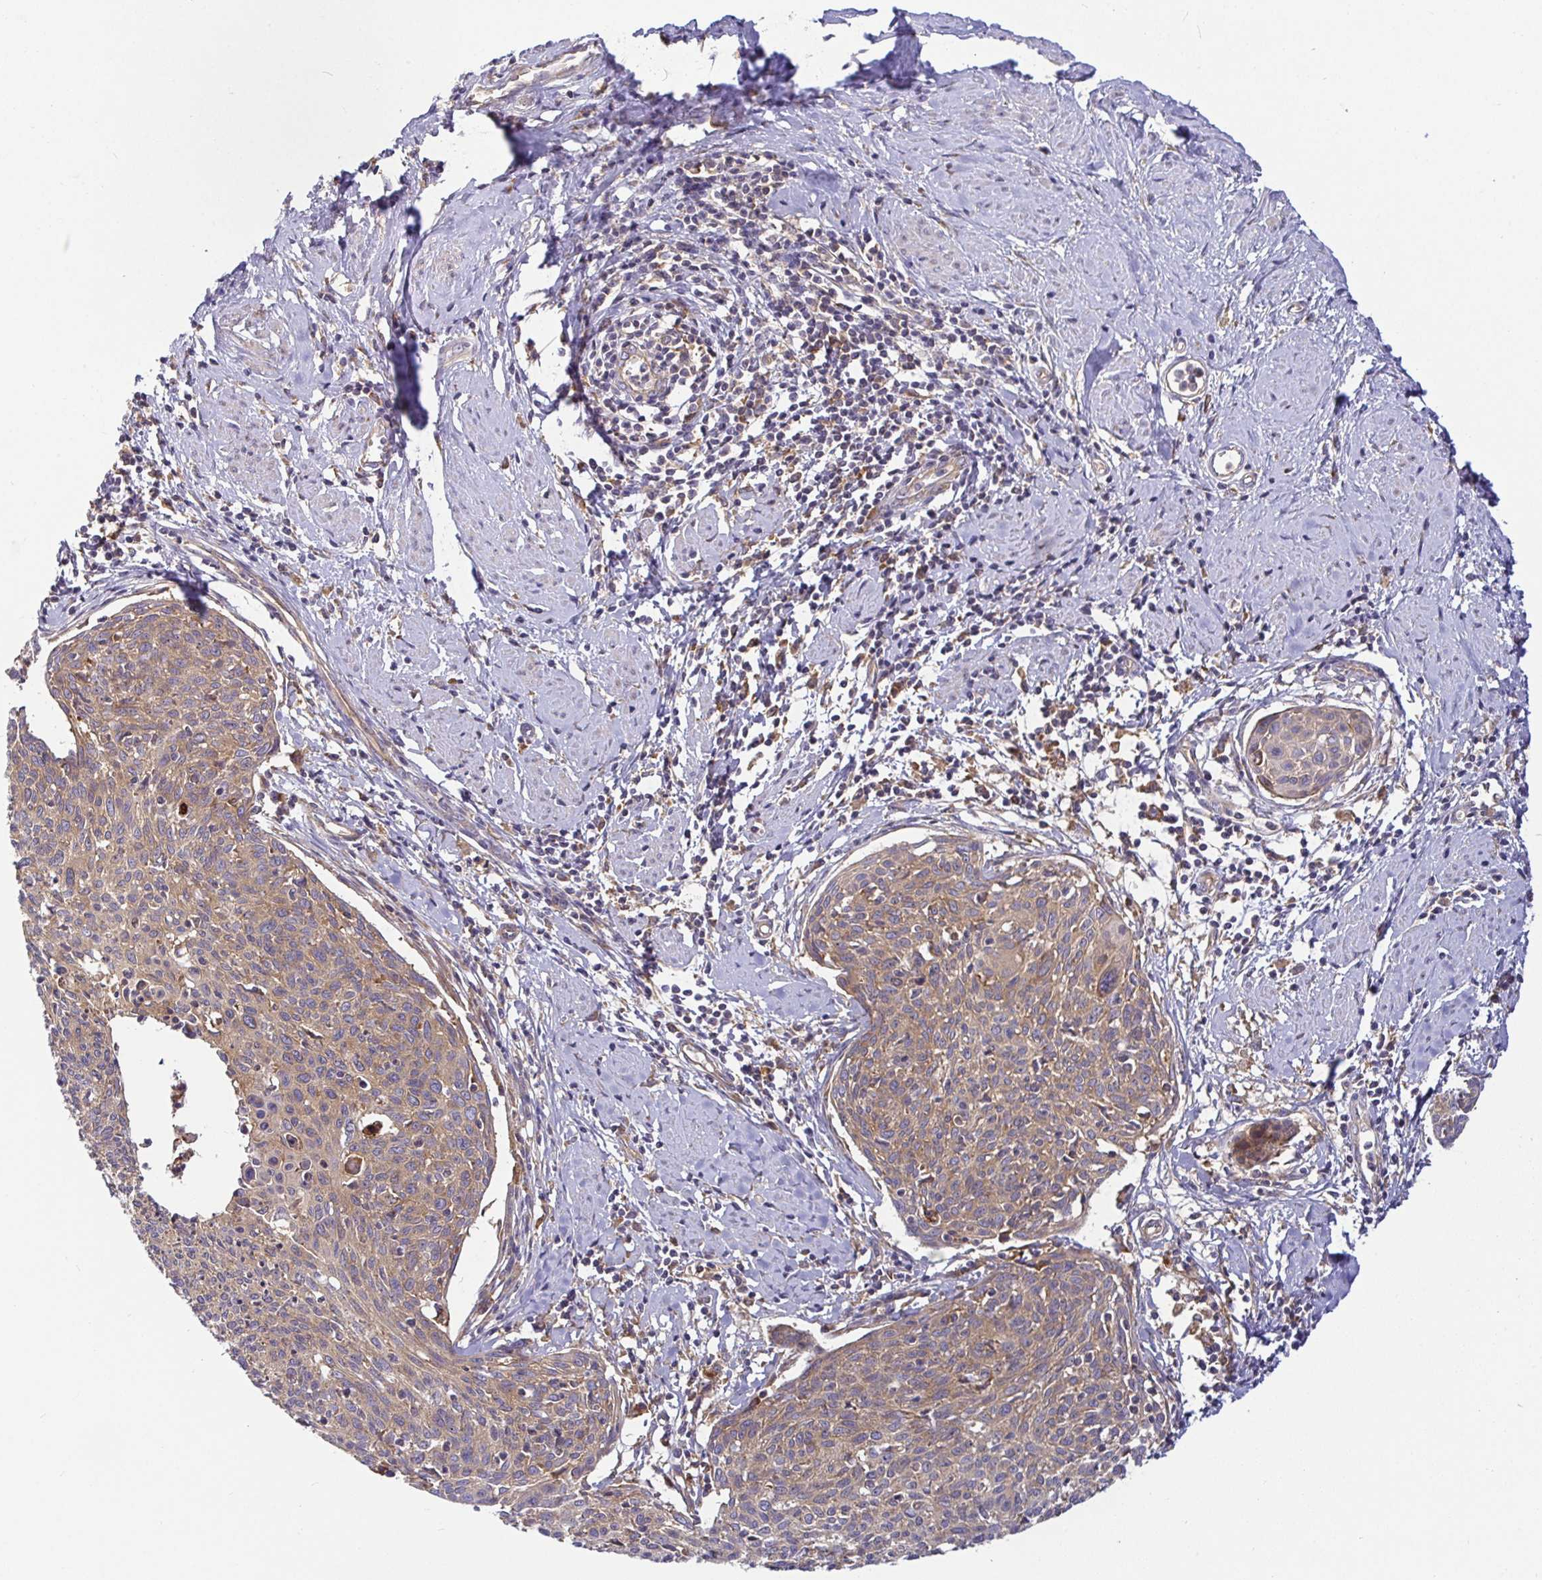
{"staining": {"intensity": "moderate", "quantity": ">75%", "location": "cytoplasmic/membranous"}, "tissue": "cervical cancer", "cell_type": "Tumor cells", "image_type": "cancer", "snomed": [{"axis": "morphology", "description": "Squamous cell carcinoma, NOS"}, {"axis": "topography", "description": "Cervix"}], "caption": "Tumor cells demonstrate medium levels of moderate cytoplasmic/membranous expression in about >75% of cells in cervical cancer (squamous cell carcinoma). (DAB = brown stain, brightfield microscopy at high magnification).", "gene": "SNX8", "patient": {"sex": "female", "age": 49}}